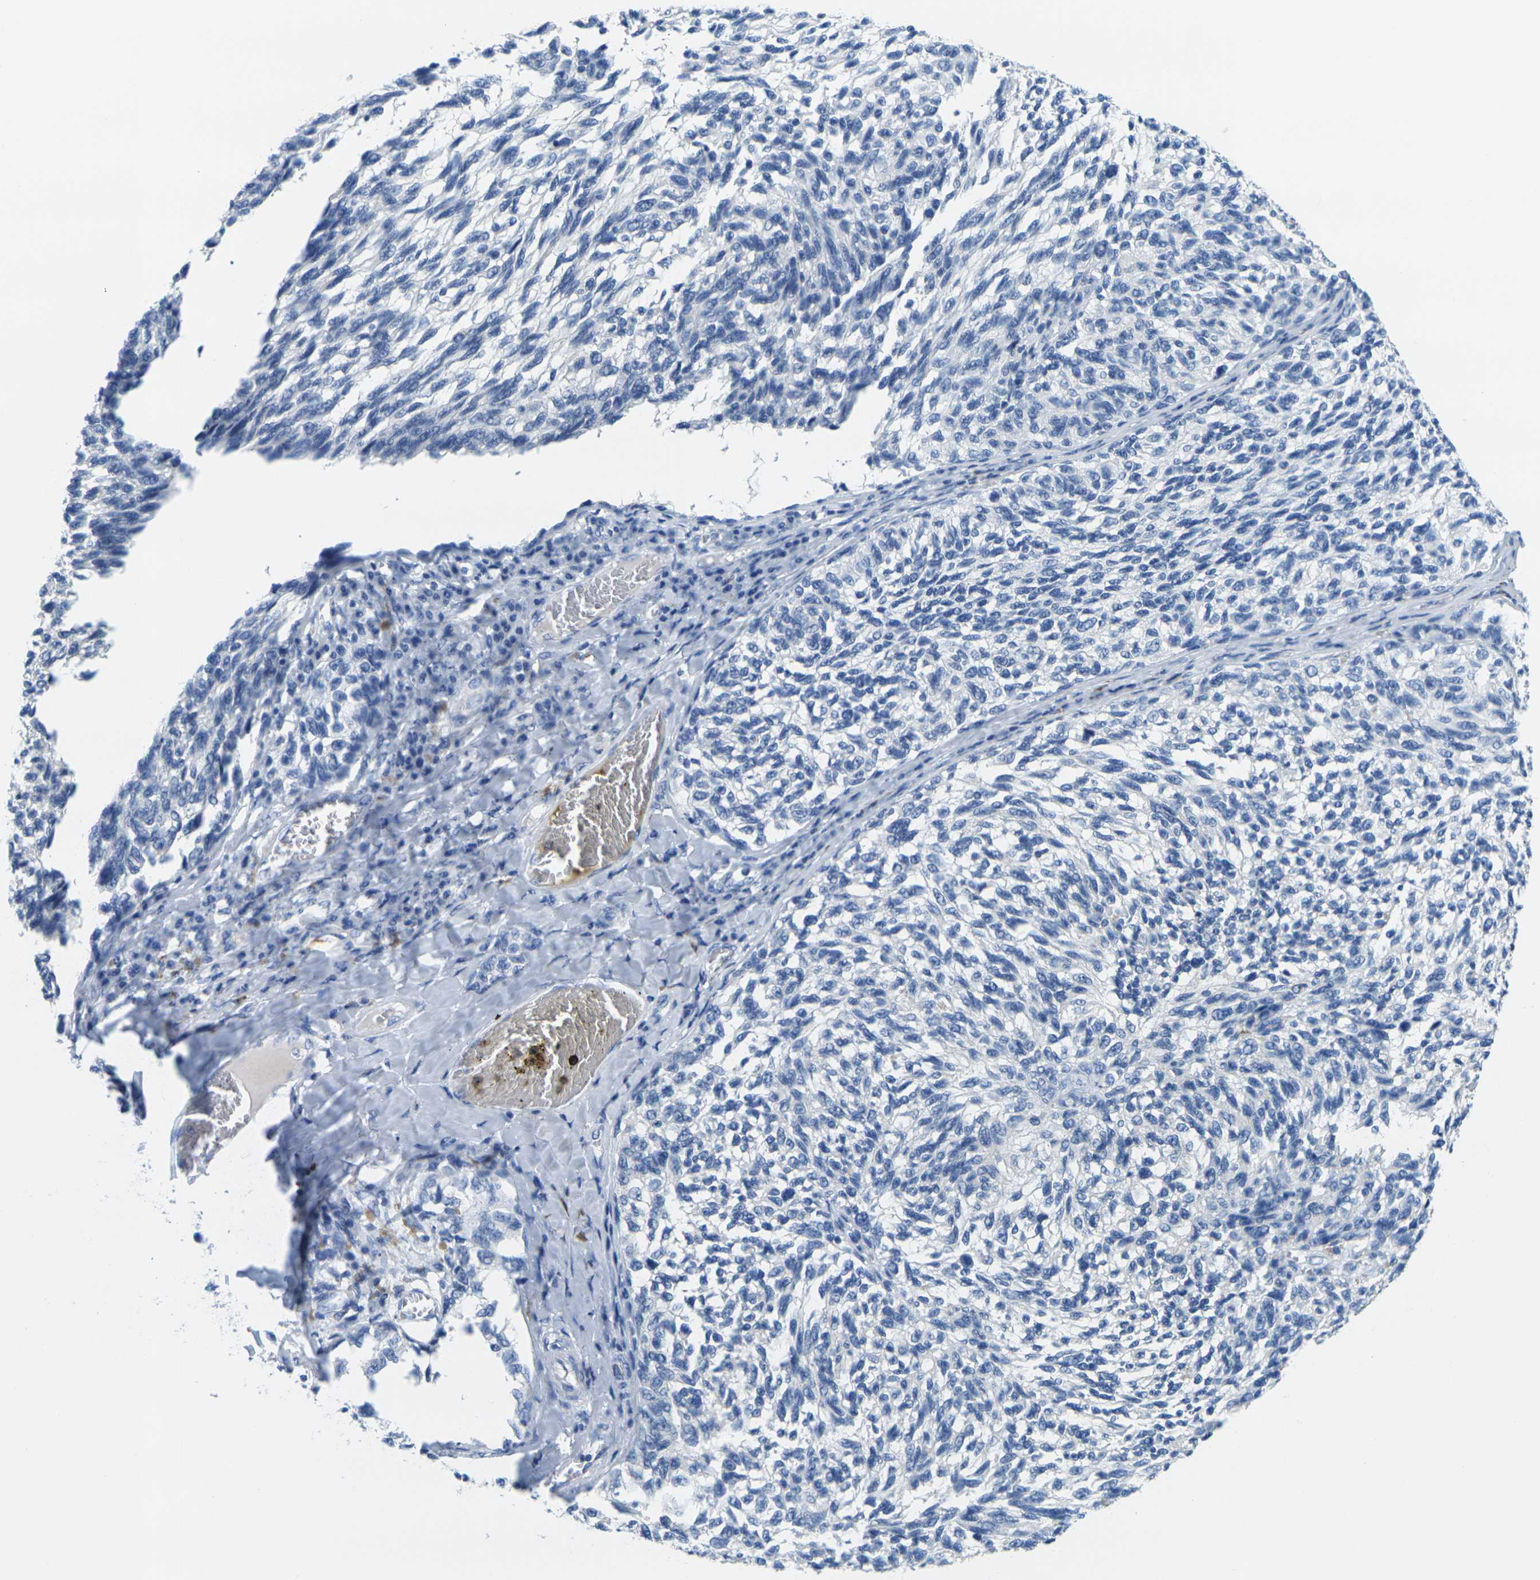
{"staining": {"intensity": "negative", "quantity": "none", "location": "none"}, "tissue": "melanoma", "cell_type": "Tumor cells", "image_type": "cancer", "snomed": [{"axis": "morphology", "description": "Malignant melanoma, NOS"}, {"axis": "topography", "description": "Skin"}], "caption": "The IHC histopathology image has no significant expression in tumor cells of malignant melanoma tissue.", "gene": "FAM3D", "patient": {"sex": "female", "age": 73}}